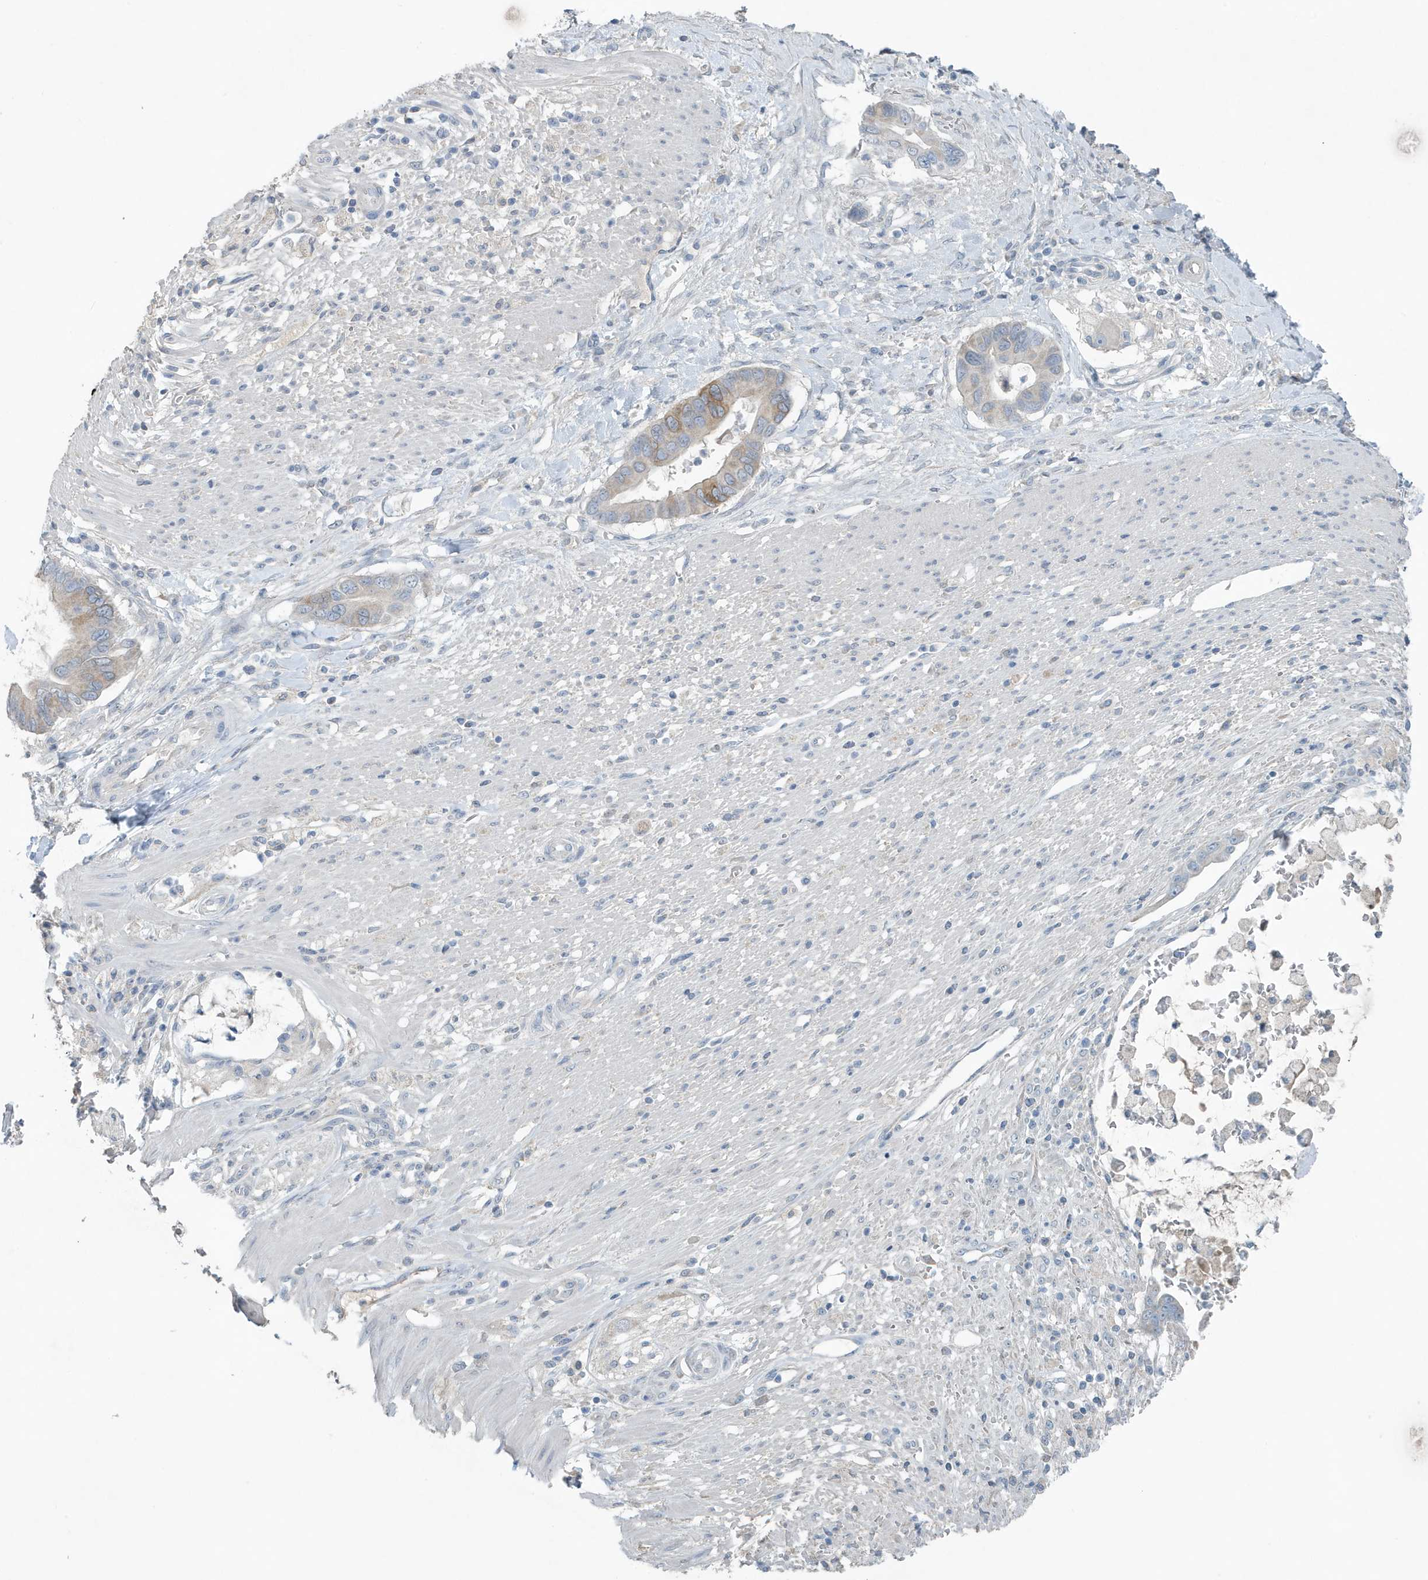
{"staining": {"intensity": "moderate", "quantity": "<25%", "location": "cytoplasmic/membranous"}, "tissue": "pancreatic cancer", "cell_type": "Tumor cells", "image_type": "cancer", "snomed": [{"axis": "morphology", "description": "Adenocarcinoma, NOS"}, {"axis": "topography", "description": "Pancreas"}], "caption": "High-power microscopy captured an immunohistochemistry (IHC) image of adenocarcinoma (pancreatic), revealing moderate cytoplasmic/membranous staining in about <25% of tumor cells.", "gene": "UGT2B4", "patient": {"sex": "male", "age": 68}}